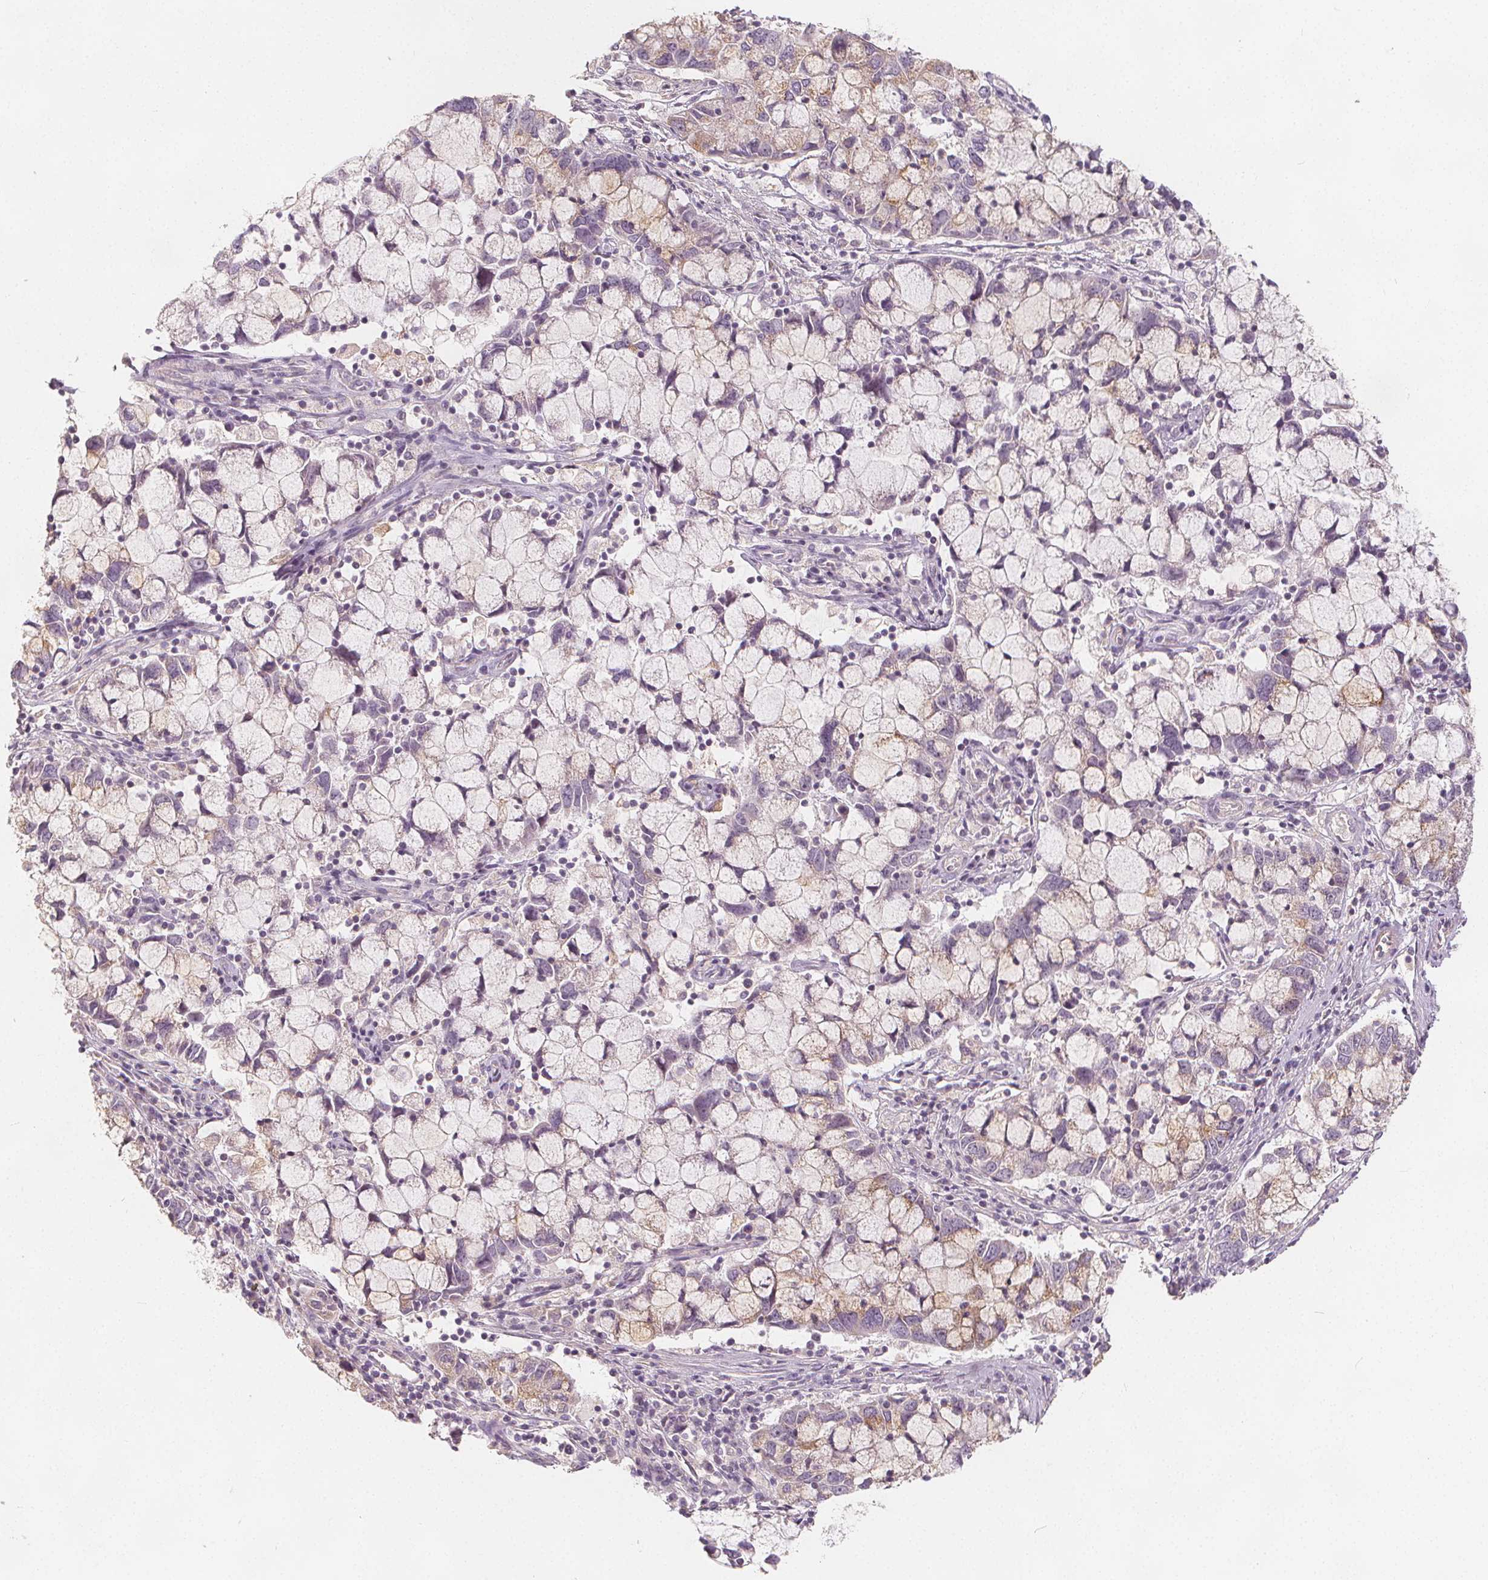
{"staining": {"intensity": "moderate", "quantity": "<25%", "location": "cytoplasmic/membranous"}, "tissue": "cervical cancer", "cell_type": "Tumor cells", "image_type": "cancer", "snomed": [{"axis": "morphology", "description": "Adenocarcinoma, NOS"}, {"axis": "topography", "description": "Cervix"}], "caption": "An image showing moderate cytoplasmic/membranous staining in about <25% of tumor cells in cervical cancer, as visualized by brown immunohistochemical staining.", "gene": "DRC3", "patient": {"sex": "female", "age": 40}}